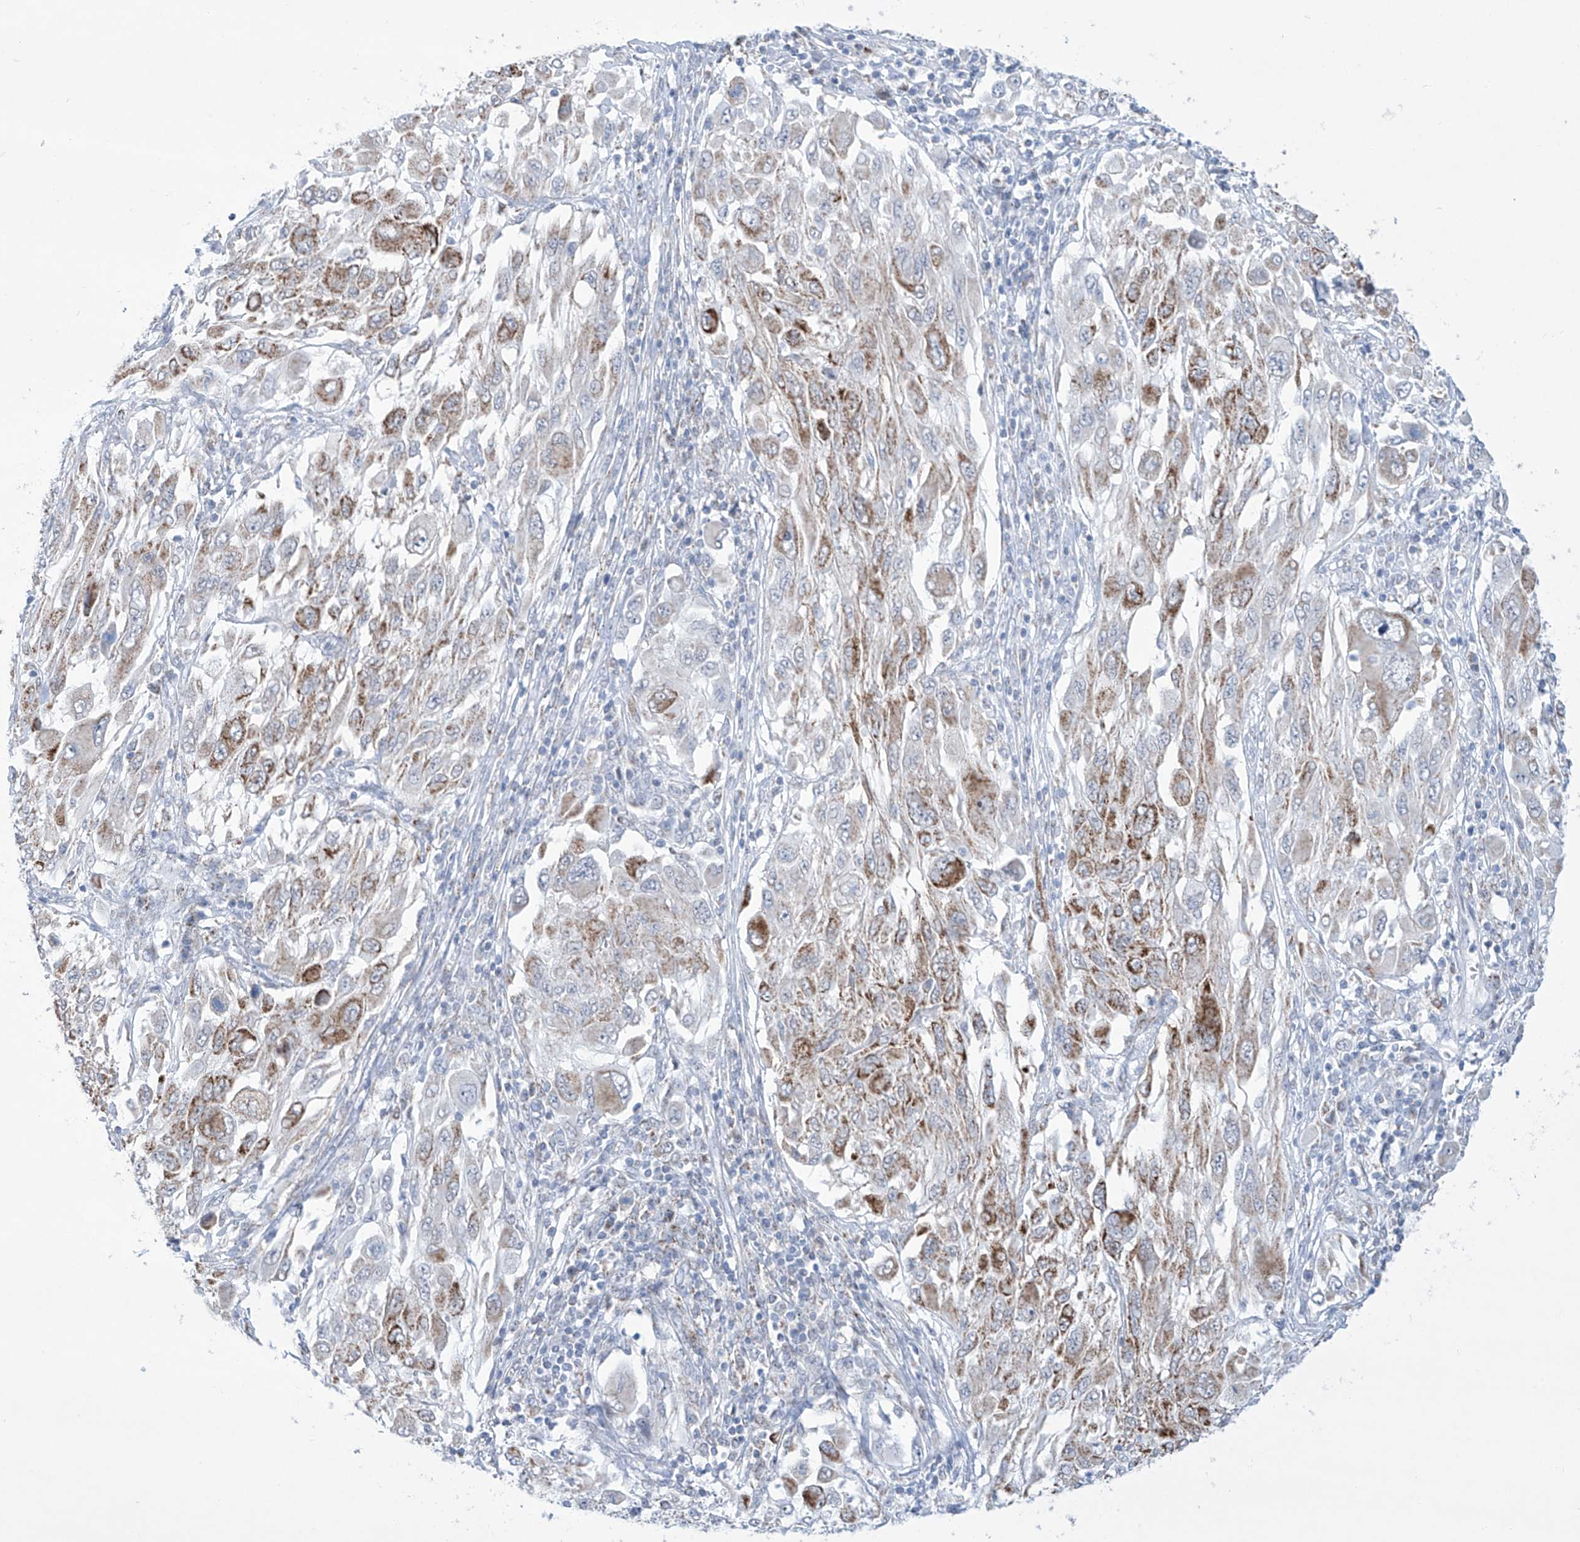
{"staining": {"intensity": "moderate", "quantity": "25%-75%", "location": "cytoplasmic/membranous"}, "tissue": "melanoma", "cell_type": "Tumor cells", "image_type": "cancer", "snomed": [{"axis": "morphology", "description": "Malignant melanoma, NOS"}, {"axis": "topography", "description": "Skin"}], "caption": "An image of human melanoma stained for a protein exhibits moderate cytoplasmic/membranous brown staining in tumor cells.", "gene": "ALDH6A1", "patient": {"sex": "female", "age": 91}}